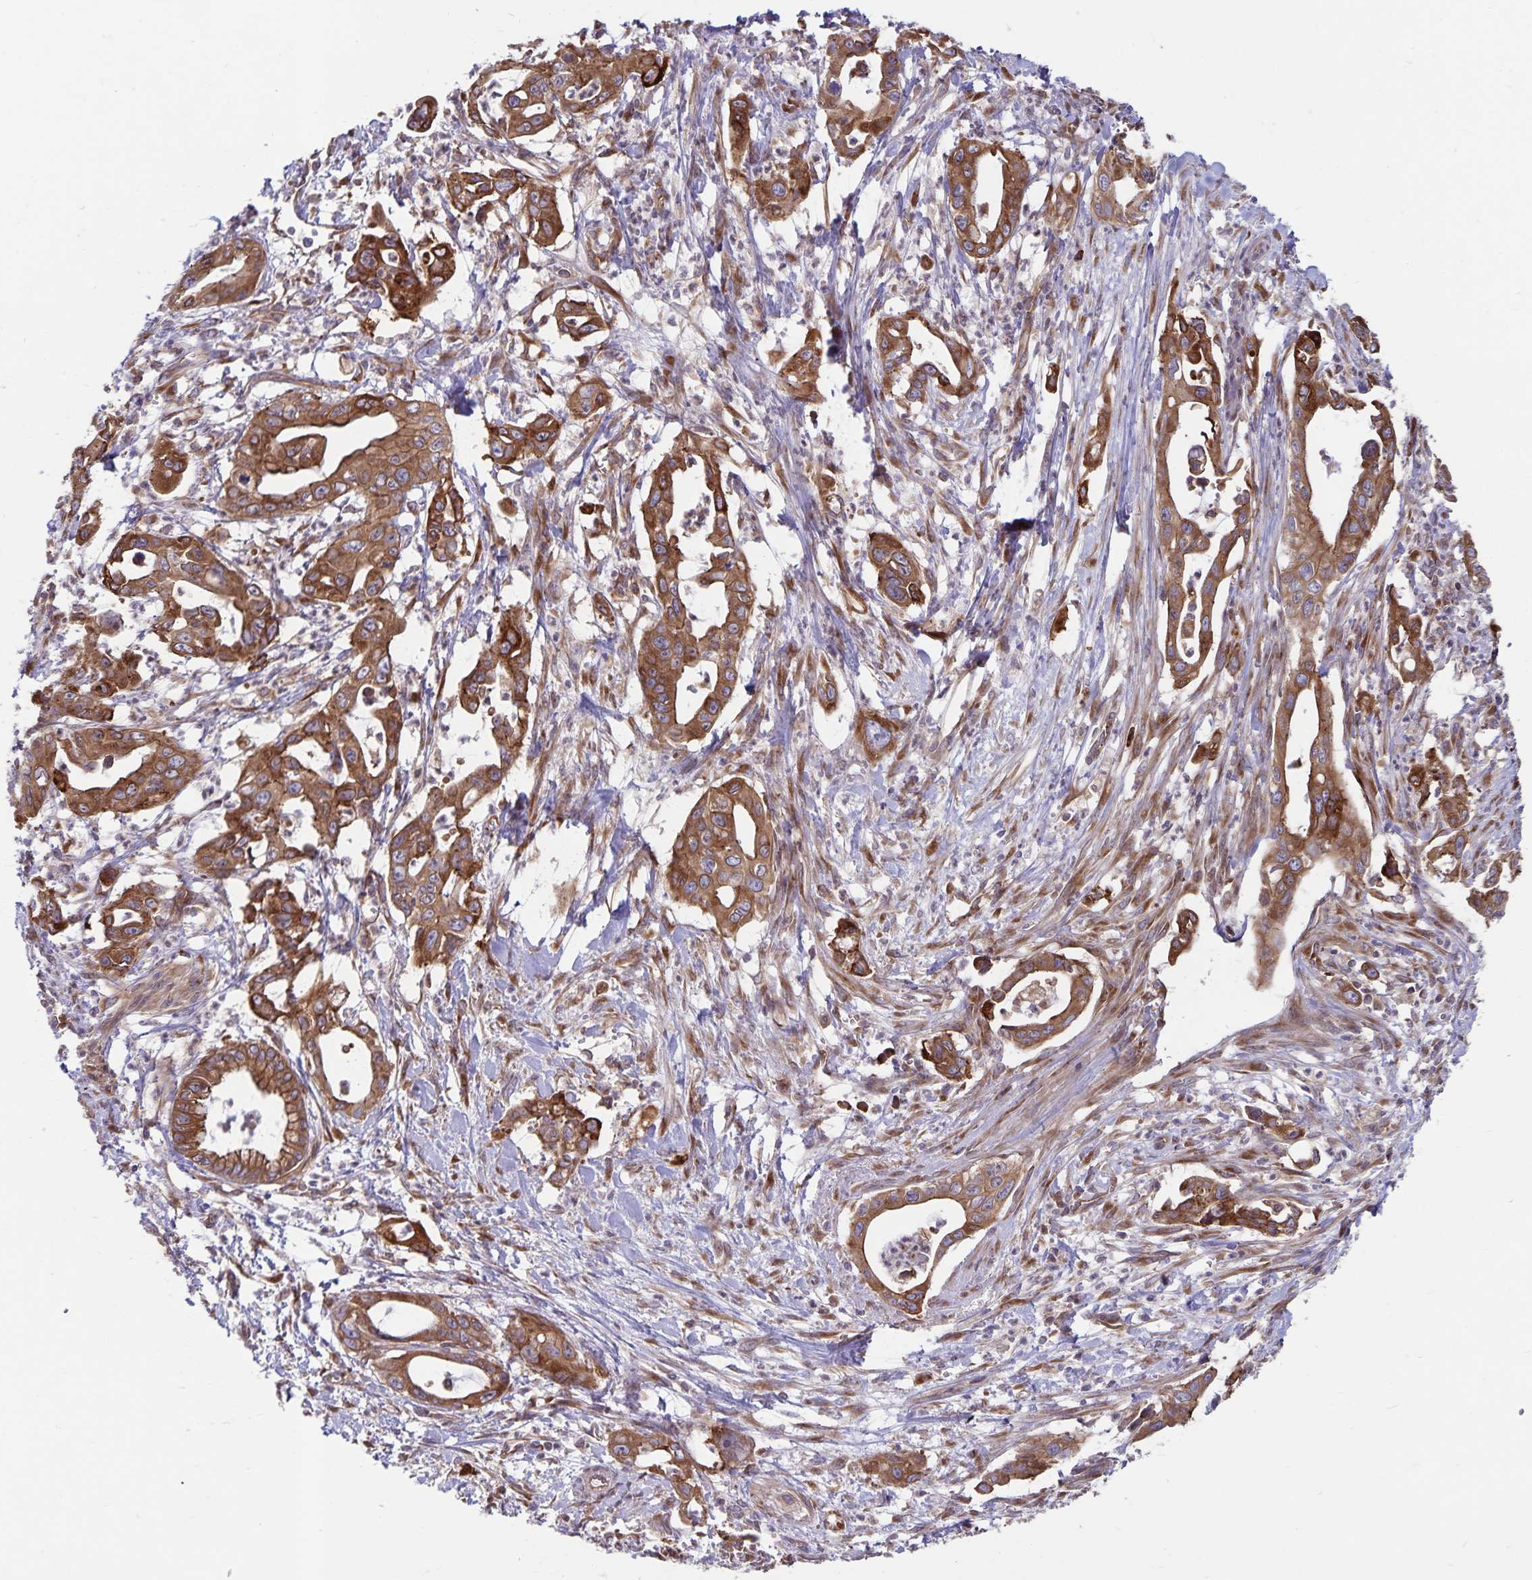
{"staining": {"intensity": "moderate", "quantity": ">75%", "location": "cytoplasmic/membranous"}, "tissue": "pancreatic cancer", "cell_type": "Tumor cells", "image_type": "cancer", "snomed": [{"axis": "morphology", "description": "Adenocarcinoma, NOS"}, {"axis": "topography", "description": "Pancreas"}], "caption": "Immunohistochemical staining of pancreatic cancer (adenocarcinoma) demonstrates moderate cytoplasmic/membranous protein positivity in approximately >75% of tumor cells.", "gene": "SEC62", "patient": {"sex": "male", "age": 61}}